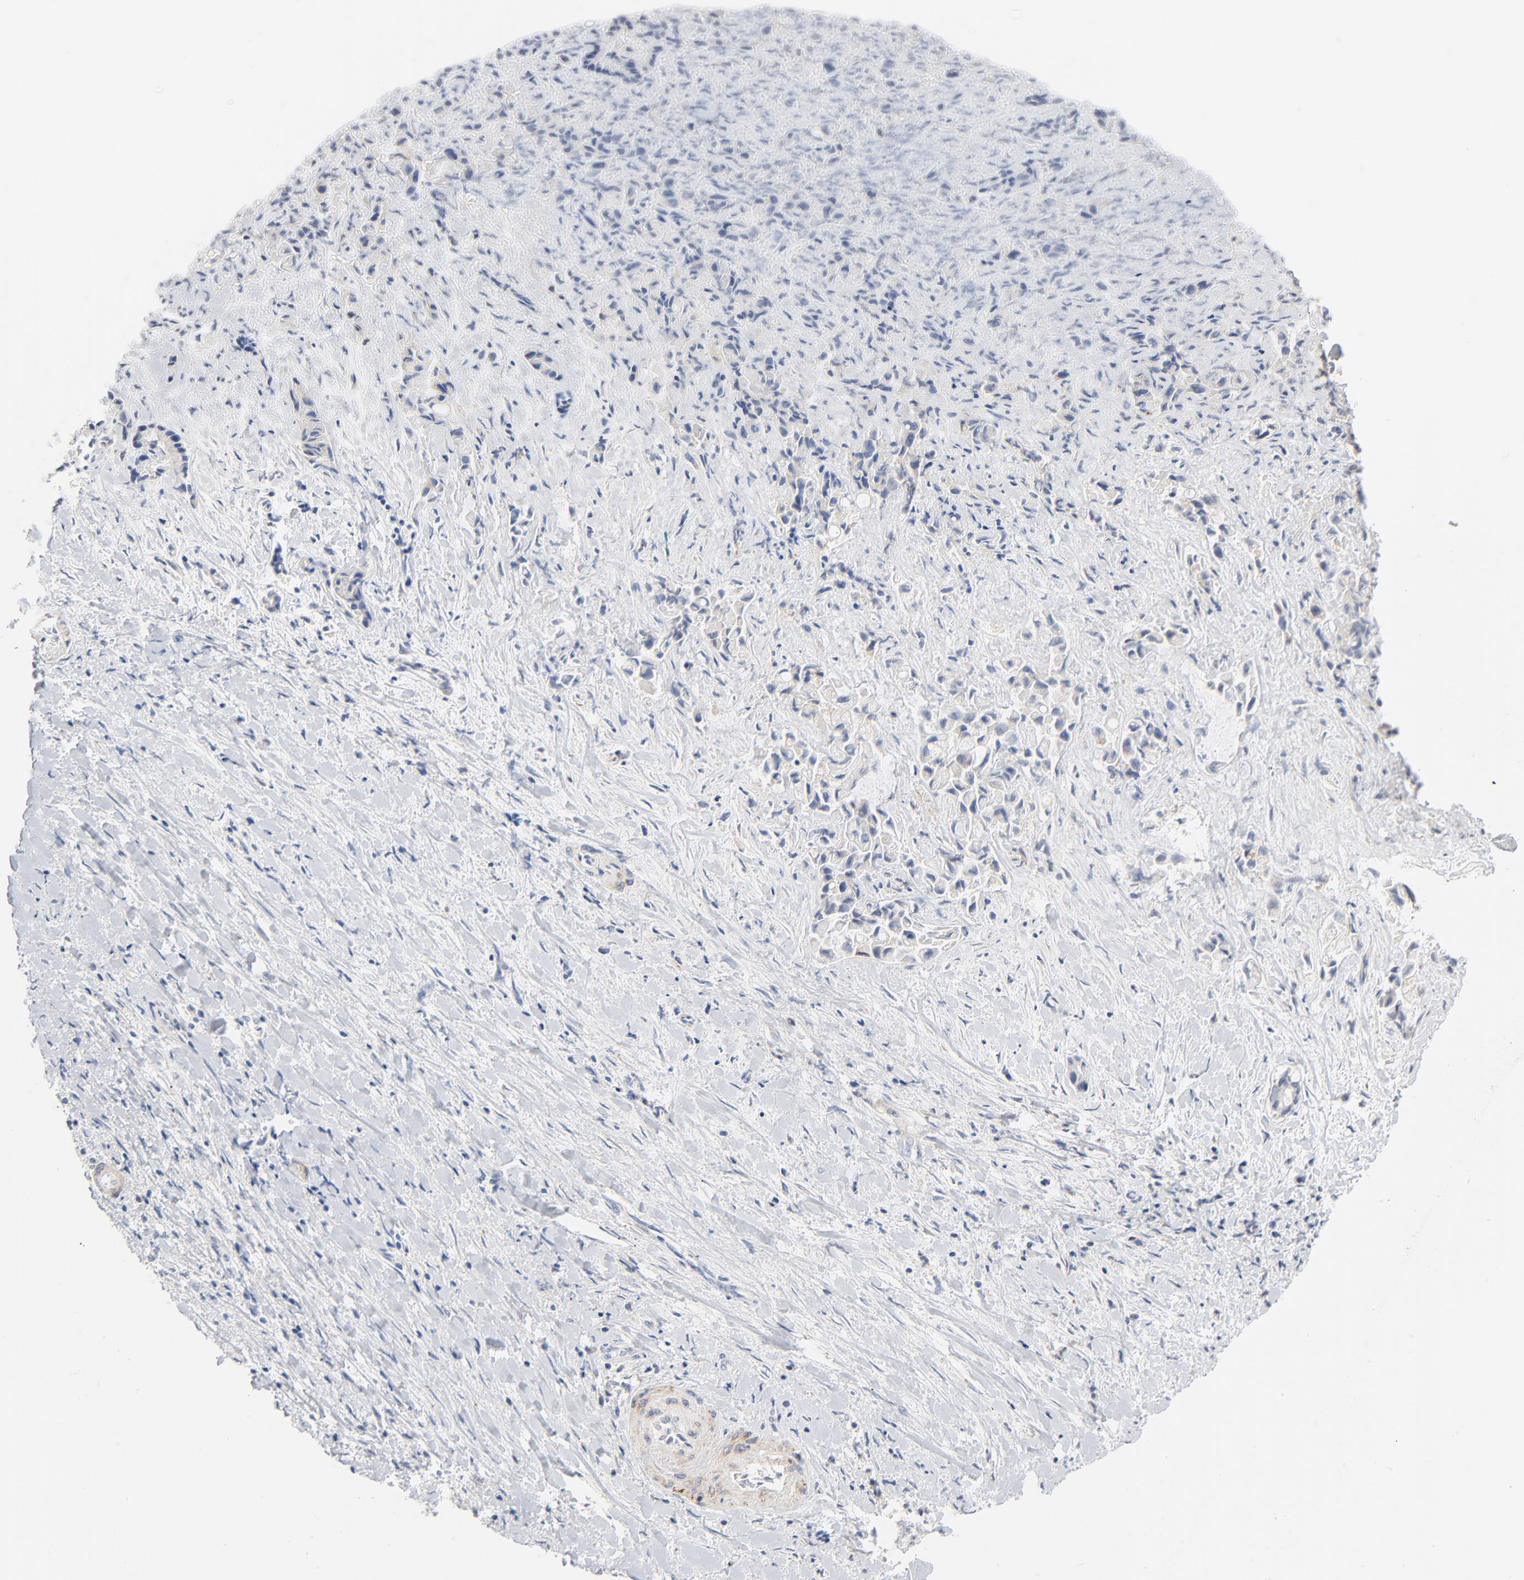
{"staining": {"intensity": "negative", "quantity": "none", "location": "none"}, "tissue": "liver cancer", "cell_type": "Tumor cells", "image_type": "cancer", "snomed": [{"axis": "morphology", "description": "Cholangiocarcinoma"}, {"axis": "topography", "description": "Liver"}], "caption": "Micrograph shows no significant protein expression in tumor cells of liver cancer (cholangiocarcinoma).", "gene": "IFT43", "patient": {"sex": "male", "age": 57}}